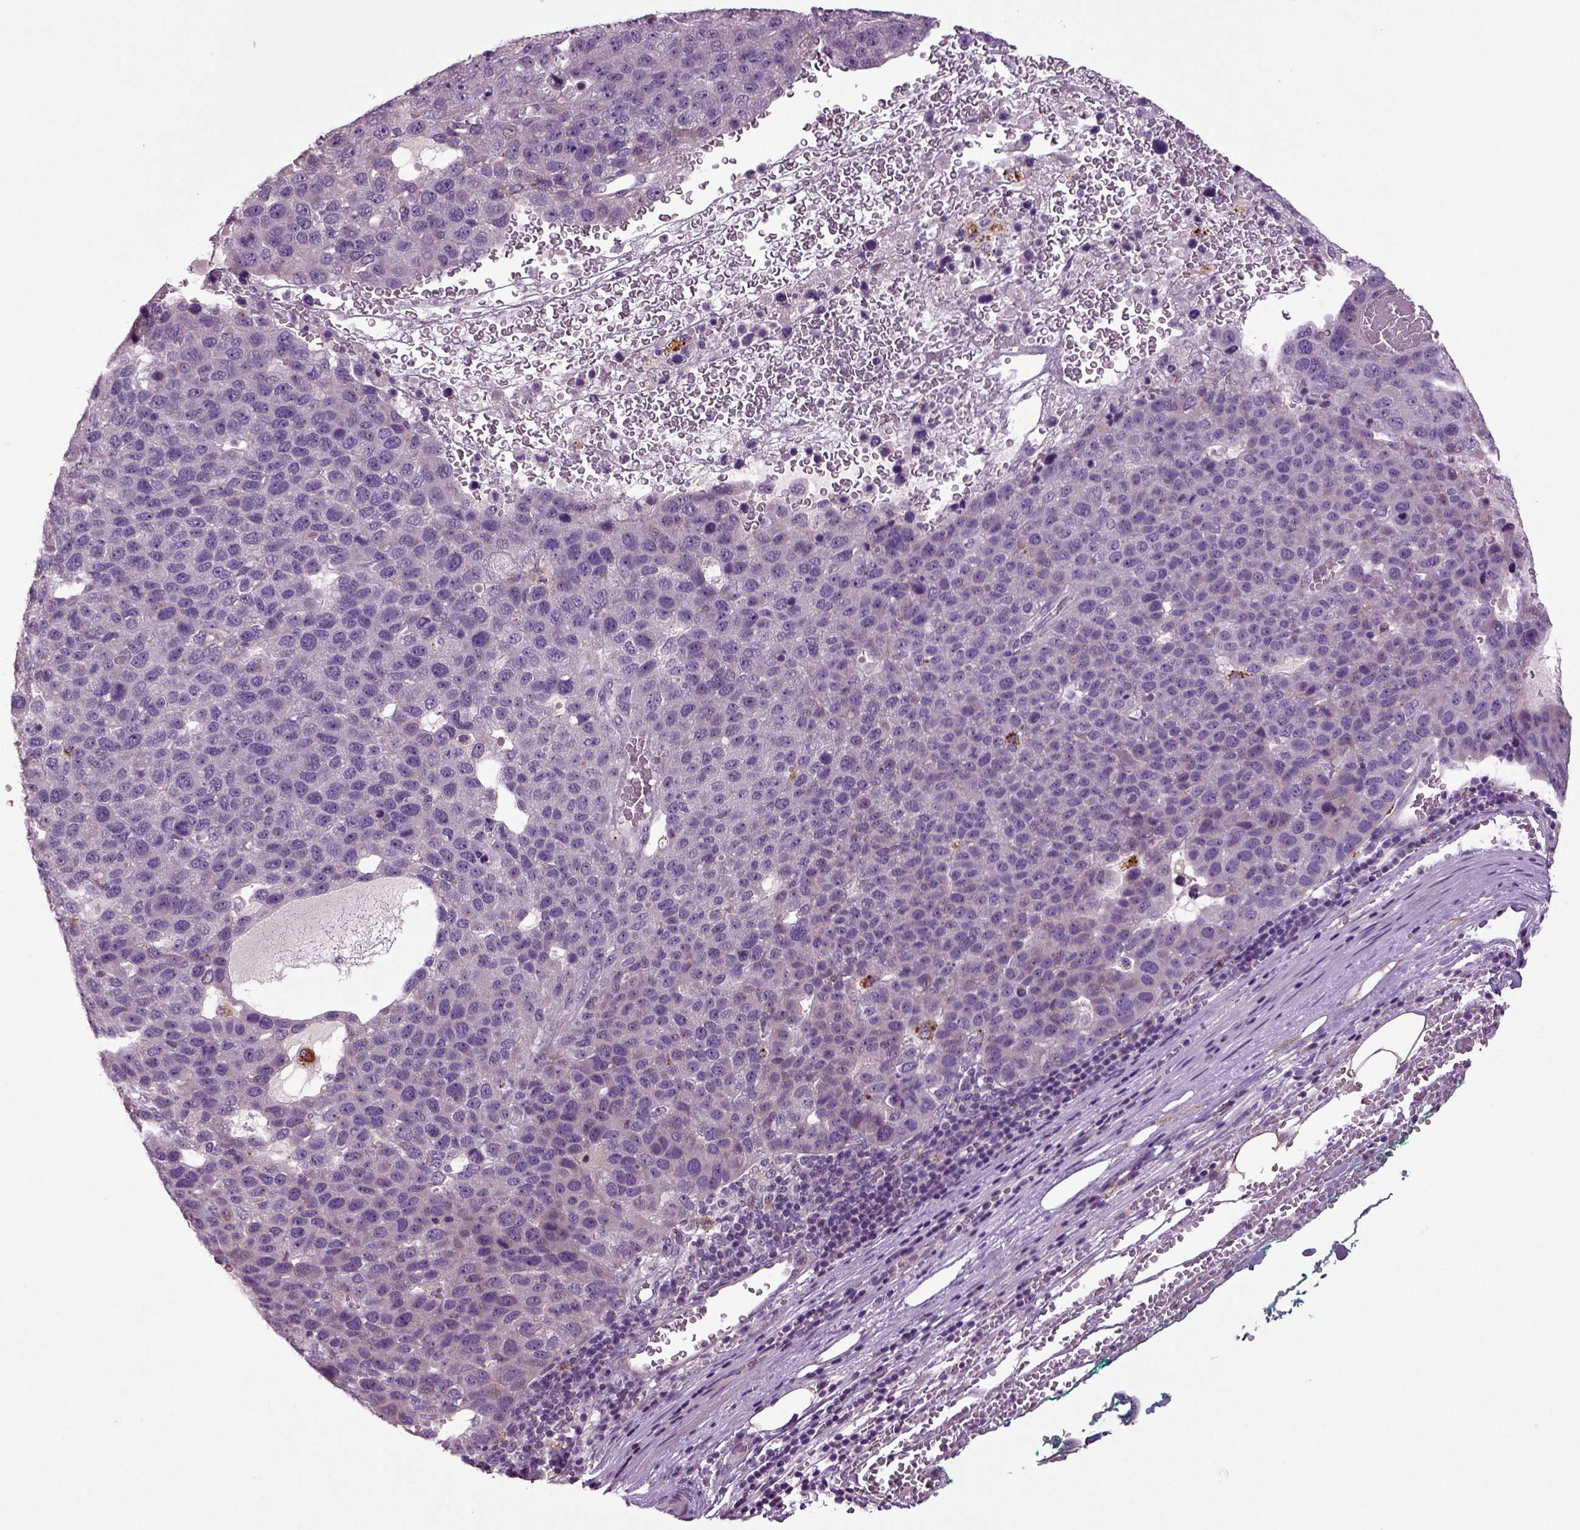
{"staining": {"intensity": "negative", "quantity": "none", "location": "none"}, "tissue": "pancreatic cancer", "cell_type": "Tumor cells", "image_type": "cancer", "snomed": [{"axis": "morphology", "description": "Adenocarcinoma, NOS"}, {"axis": "topography", "description": "Pancreas"}], "caption": "Immunohistochemical staining of pancreatic cancer demonstrates no significant staining in tumor cells.", "gene": "SLC17A6", "patient": {"sex": "female", "age": 61}}